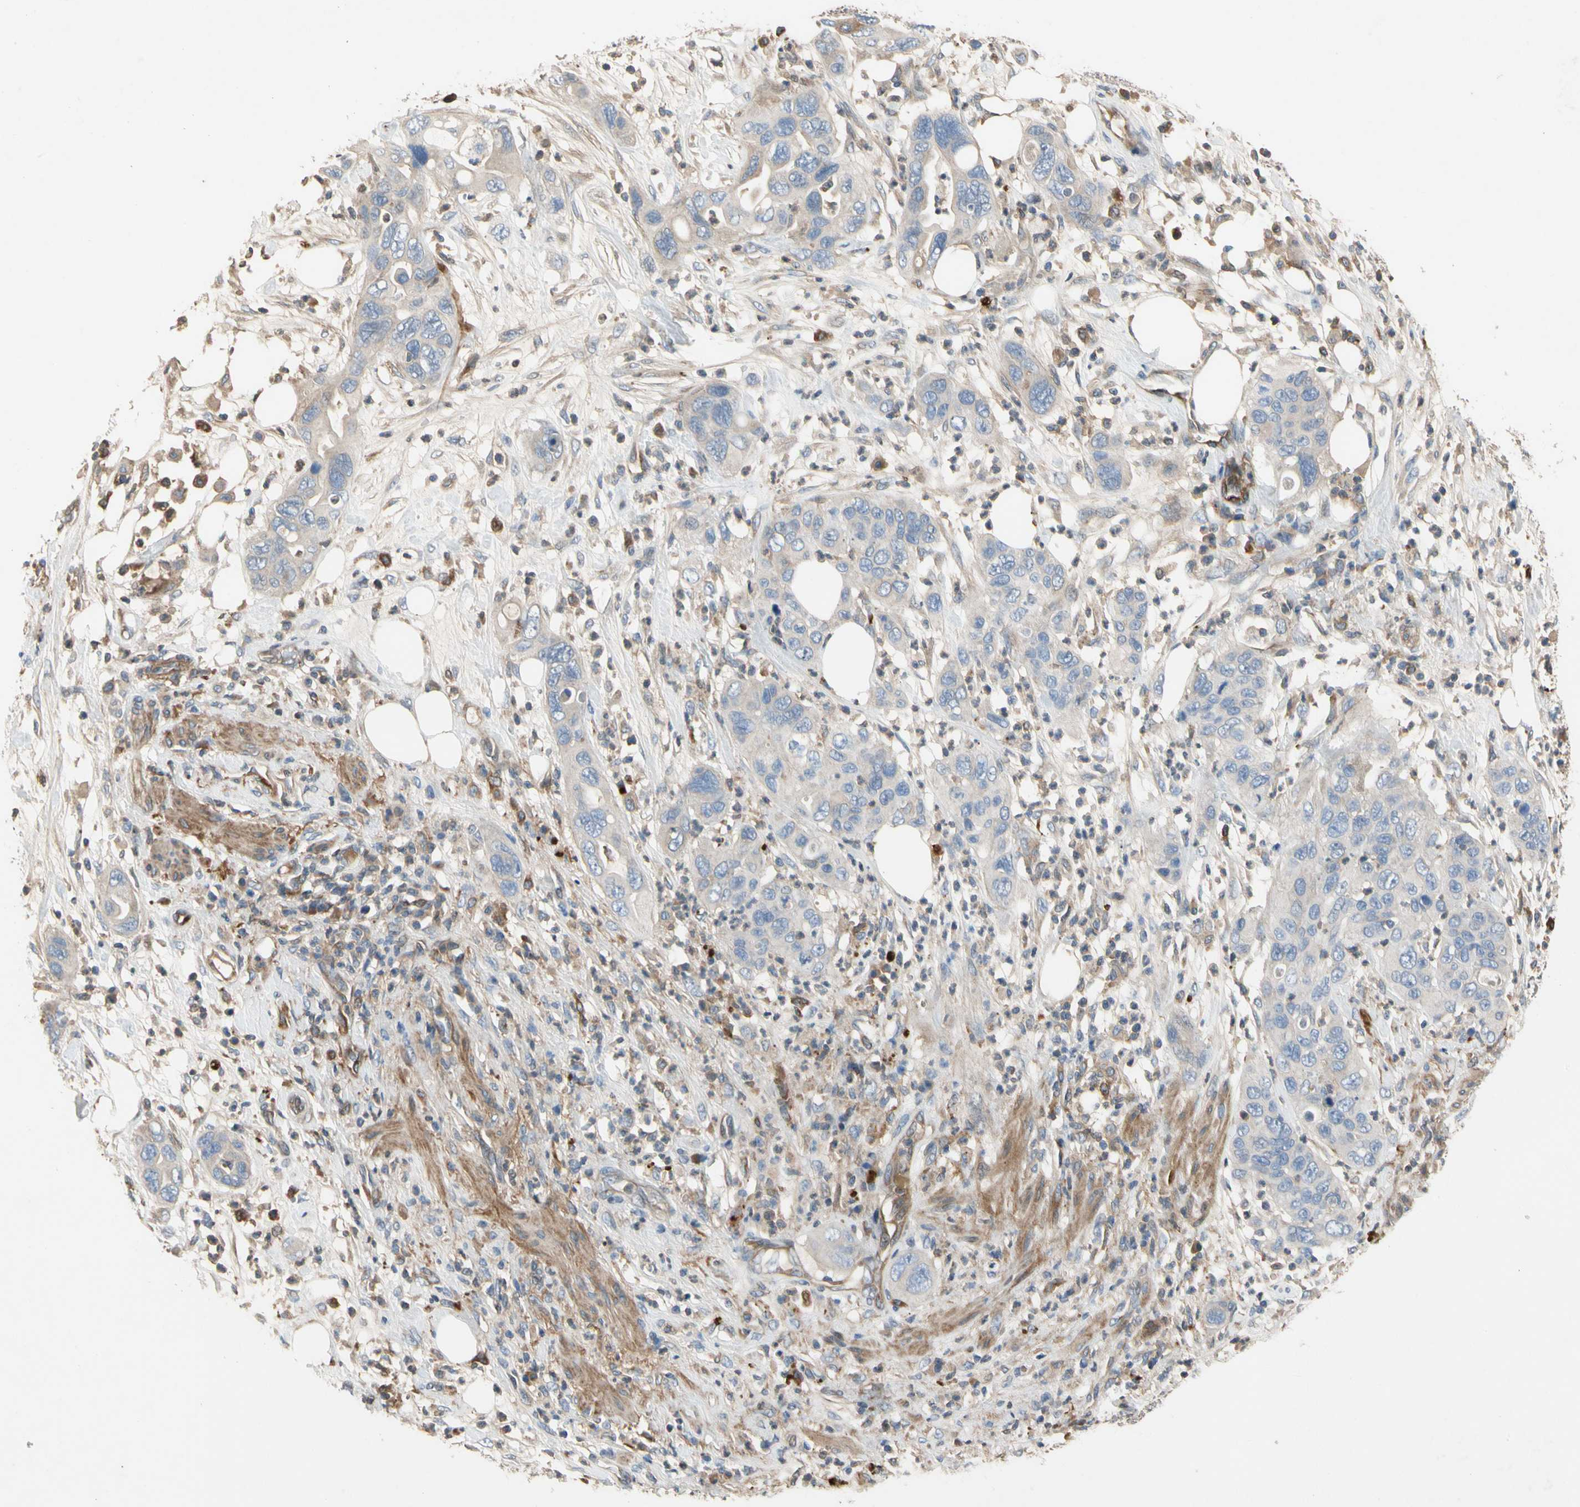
{"staining": {"intensity": "negative", "quantity": "none", "location": "none"}, "tissue": "pancreatic cancer", "cell_type": "Tumor cells", "image_type": "cancer", "snomed": [{"axis": "morphology", "description": "Adenocarcinoma, NOS"}, {"axis": "topography", "description": "Pancreas"}], "caption": "This photomicrograph is of pancreatic cancer stained with immunohistochemistry to label a protein in brown with the nuclei are counter-stained blue. There is no expression in tumor cells.", "gene": "CRTAC1", "patient": {"sex": "female", "age": 71}}